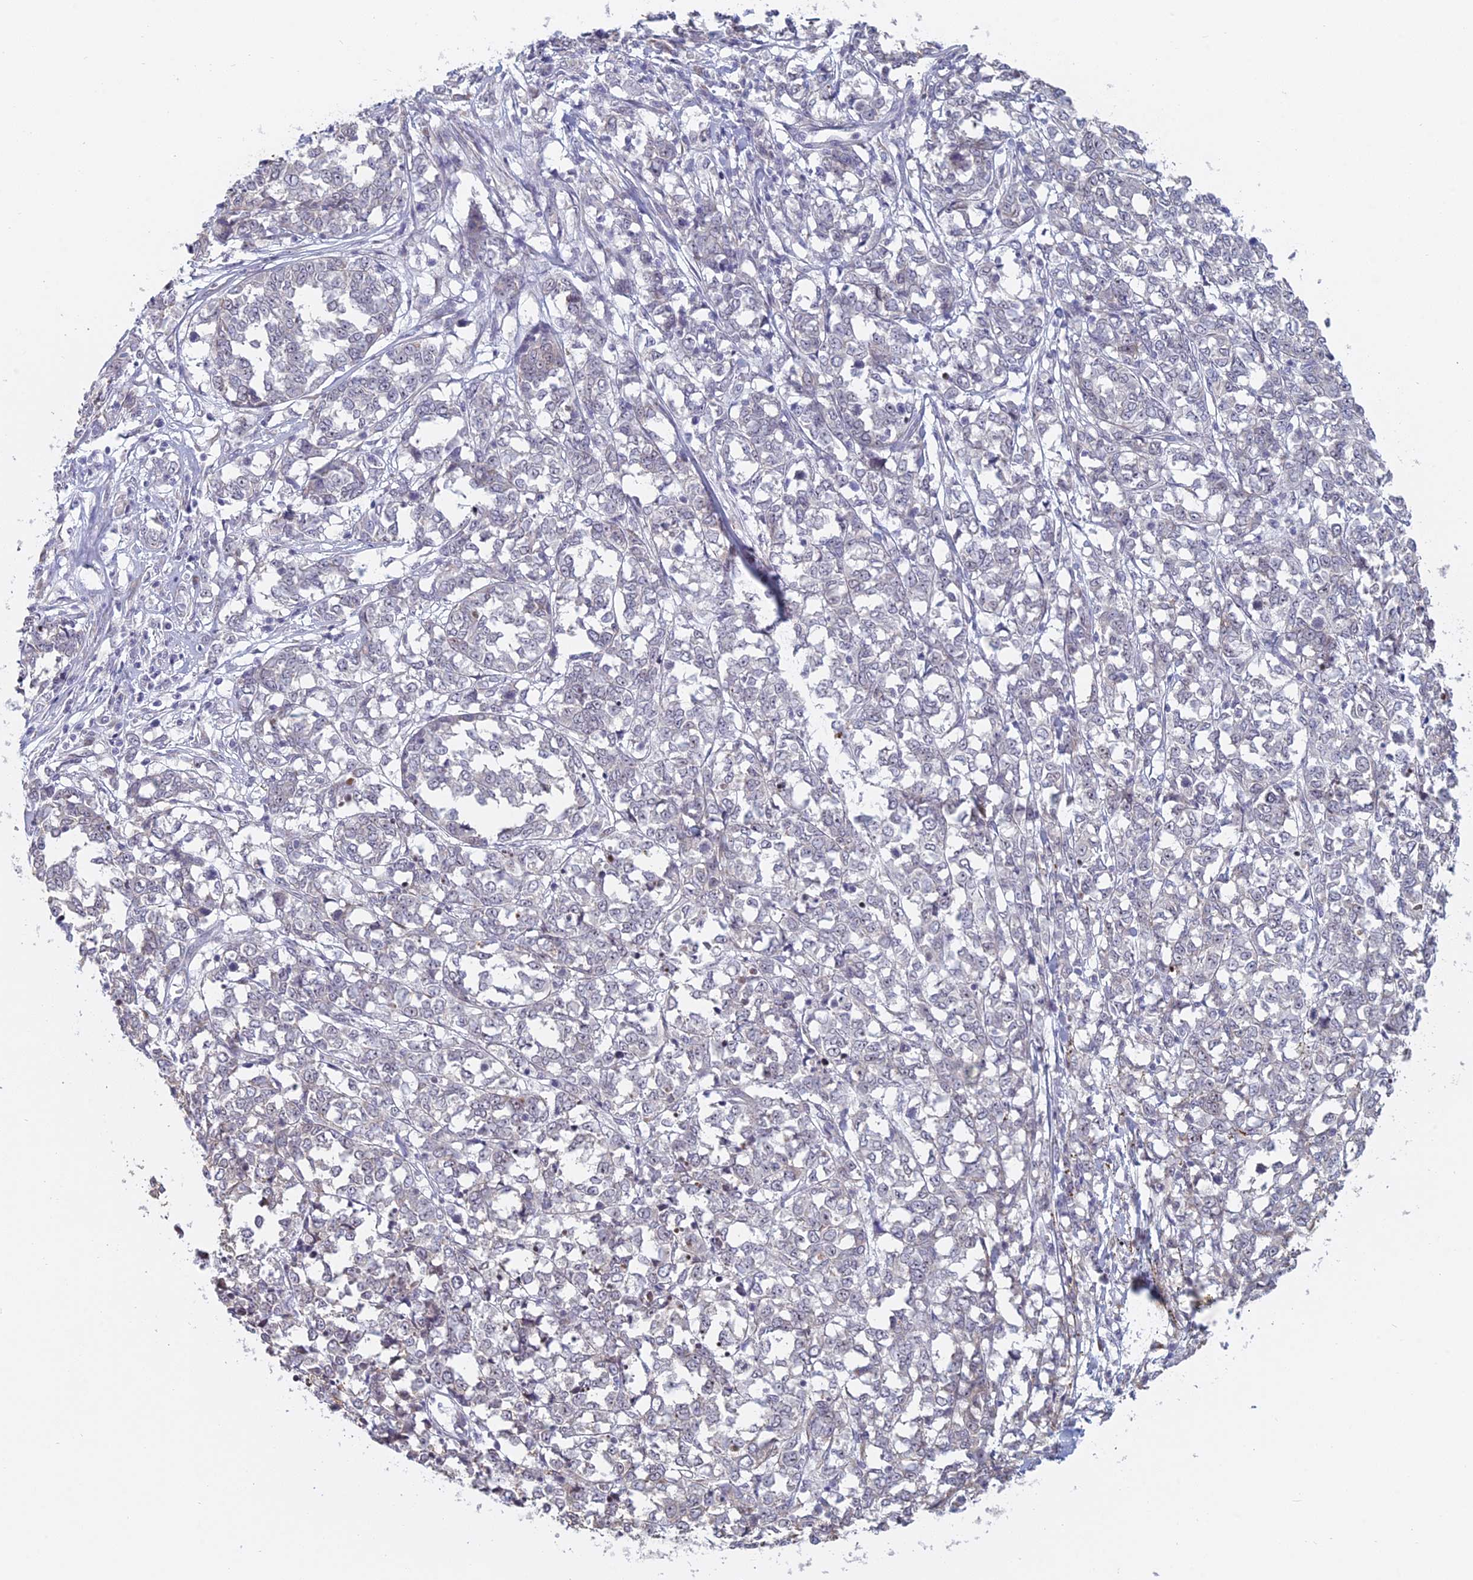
{"staining": {"intensity": "negative", "quantity": "none", "location": "none"}, "tissue": "melanoma", "cell_type": "Tumor cells", "image_type": "cancer", "snomed": [{"axis": "morphology", "description": "Malignant melanoma, NOS"}, {"axis": "topography", "description": "Skin"}], "caption": "Immunohistochemistry (IHC) micrograph of human melanoma stained for a protein (brown), which reveals no positivity in tumor cells.", "gene": "RPS19BP1", "patient": {"sex": "female", "age": 72}}